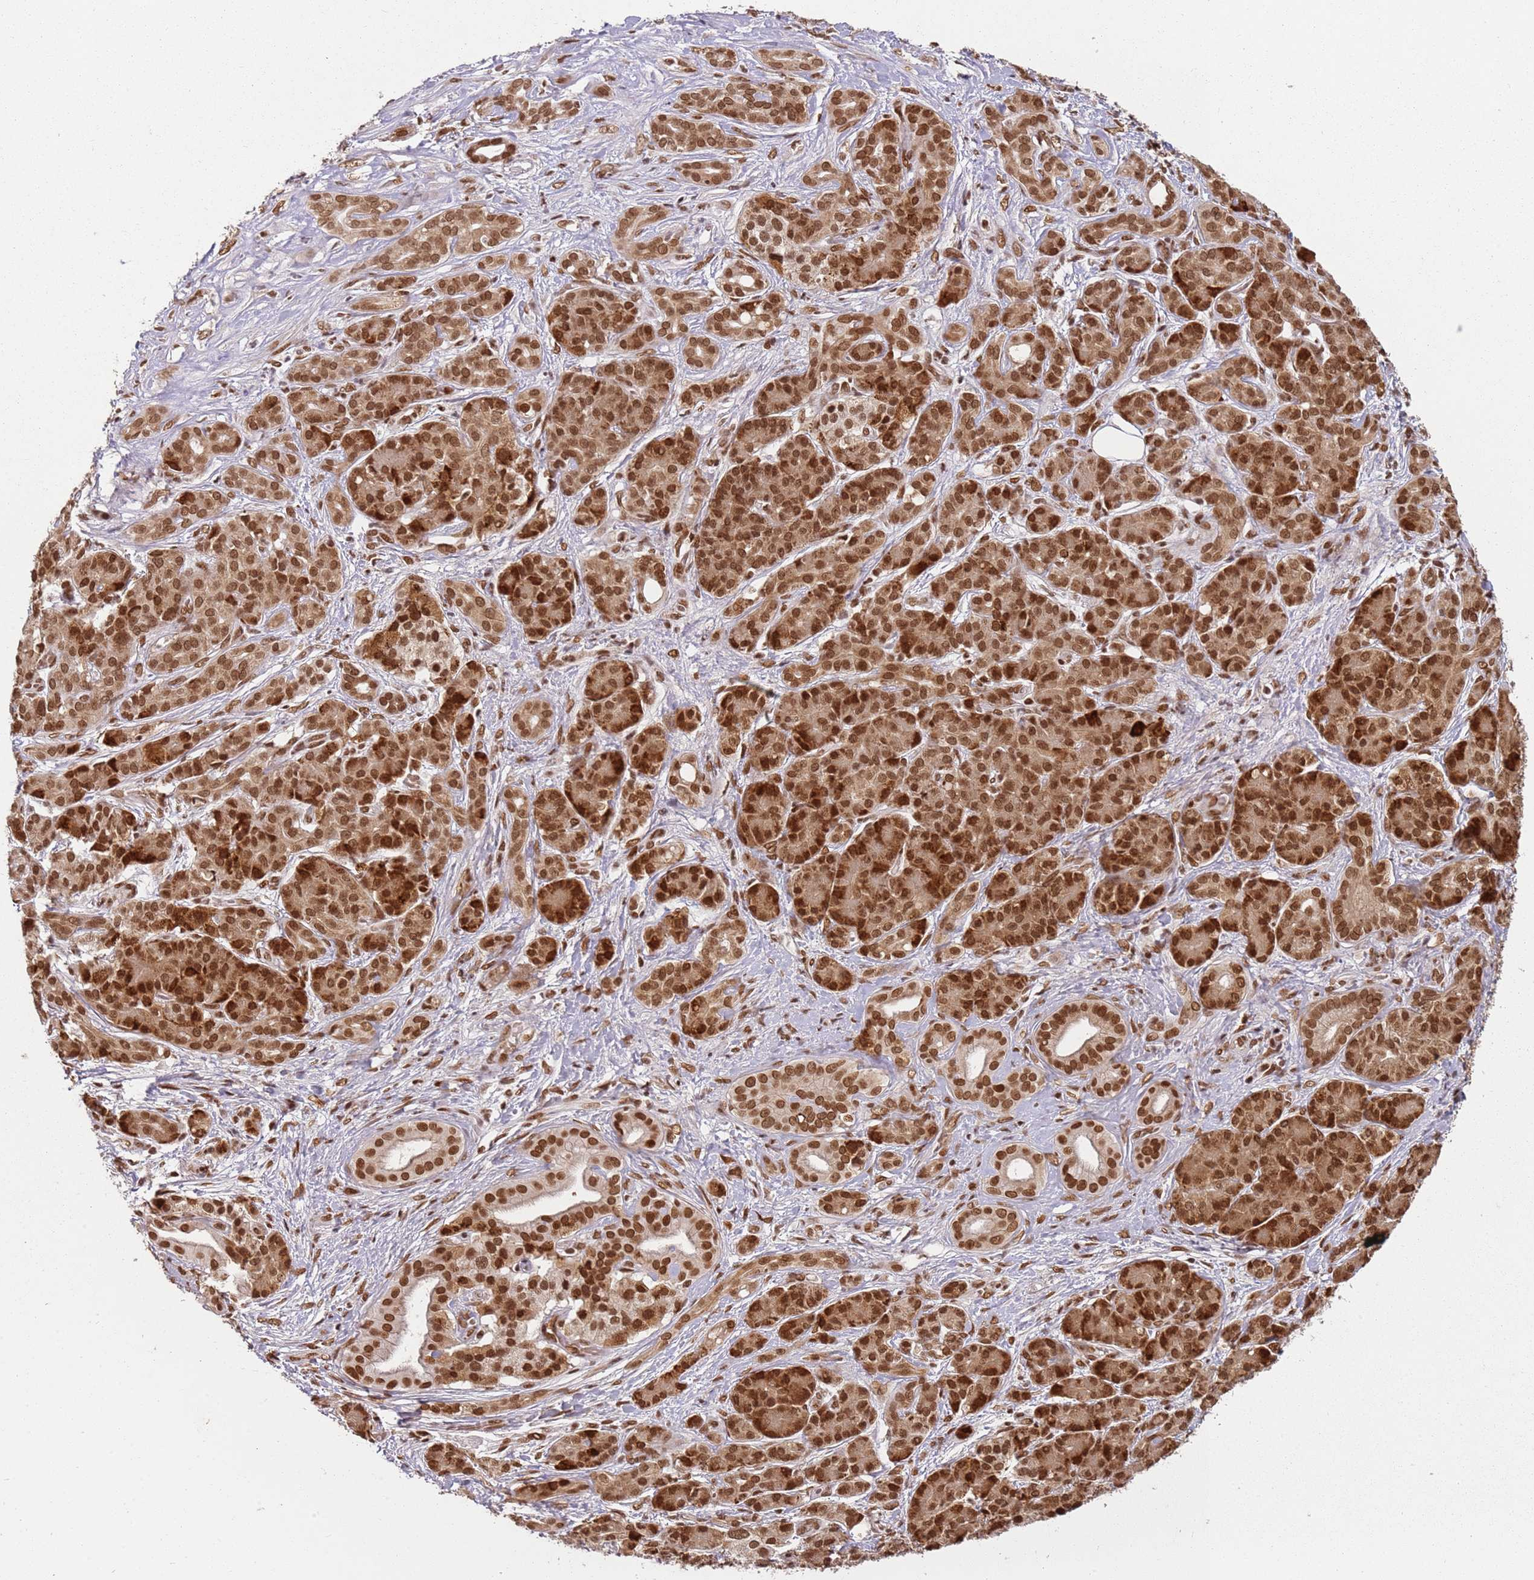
{"staining": {"intensity": "strong", "quantity": ">75%", "location": "cytoplasmic/membranous,nuclear"}, "tissue": "pancreatic cancer", "cell_type": "Tumor cells", "image_type": "cancer", "snomed": [{"axis": "morphology", "description": "Adenocarcinoma, NOS"}, {"axis": "topography", "description": "Pancreas"}], "caption": "Immunohistochemical staining of human pancreatic cancer displays strong cytoplasmic/membranous and nuclear protein expression in about >75% of tumor cells.", "gene": "TENT4A", "patient": {"sex": "male", "age": 57}}